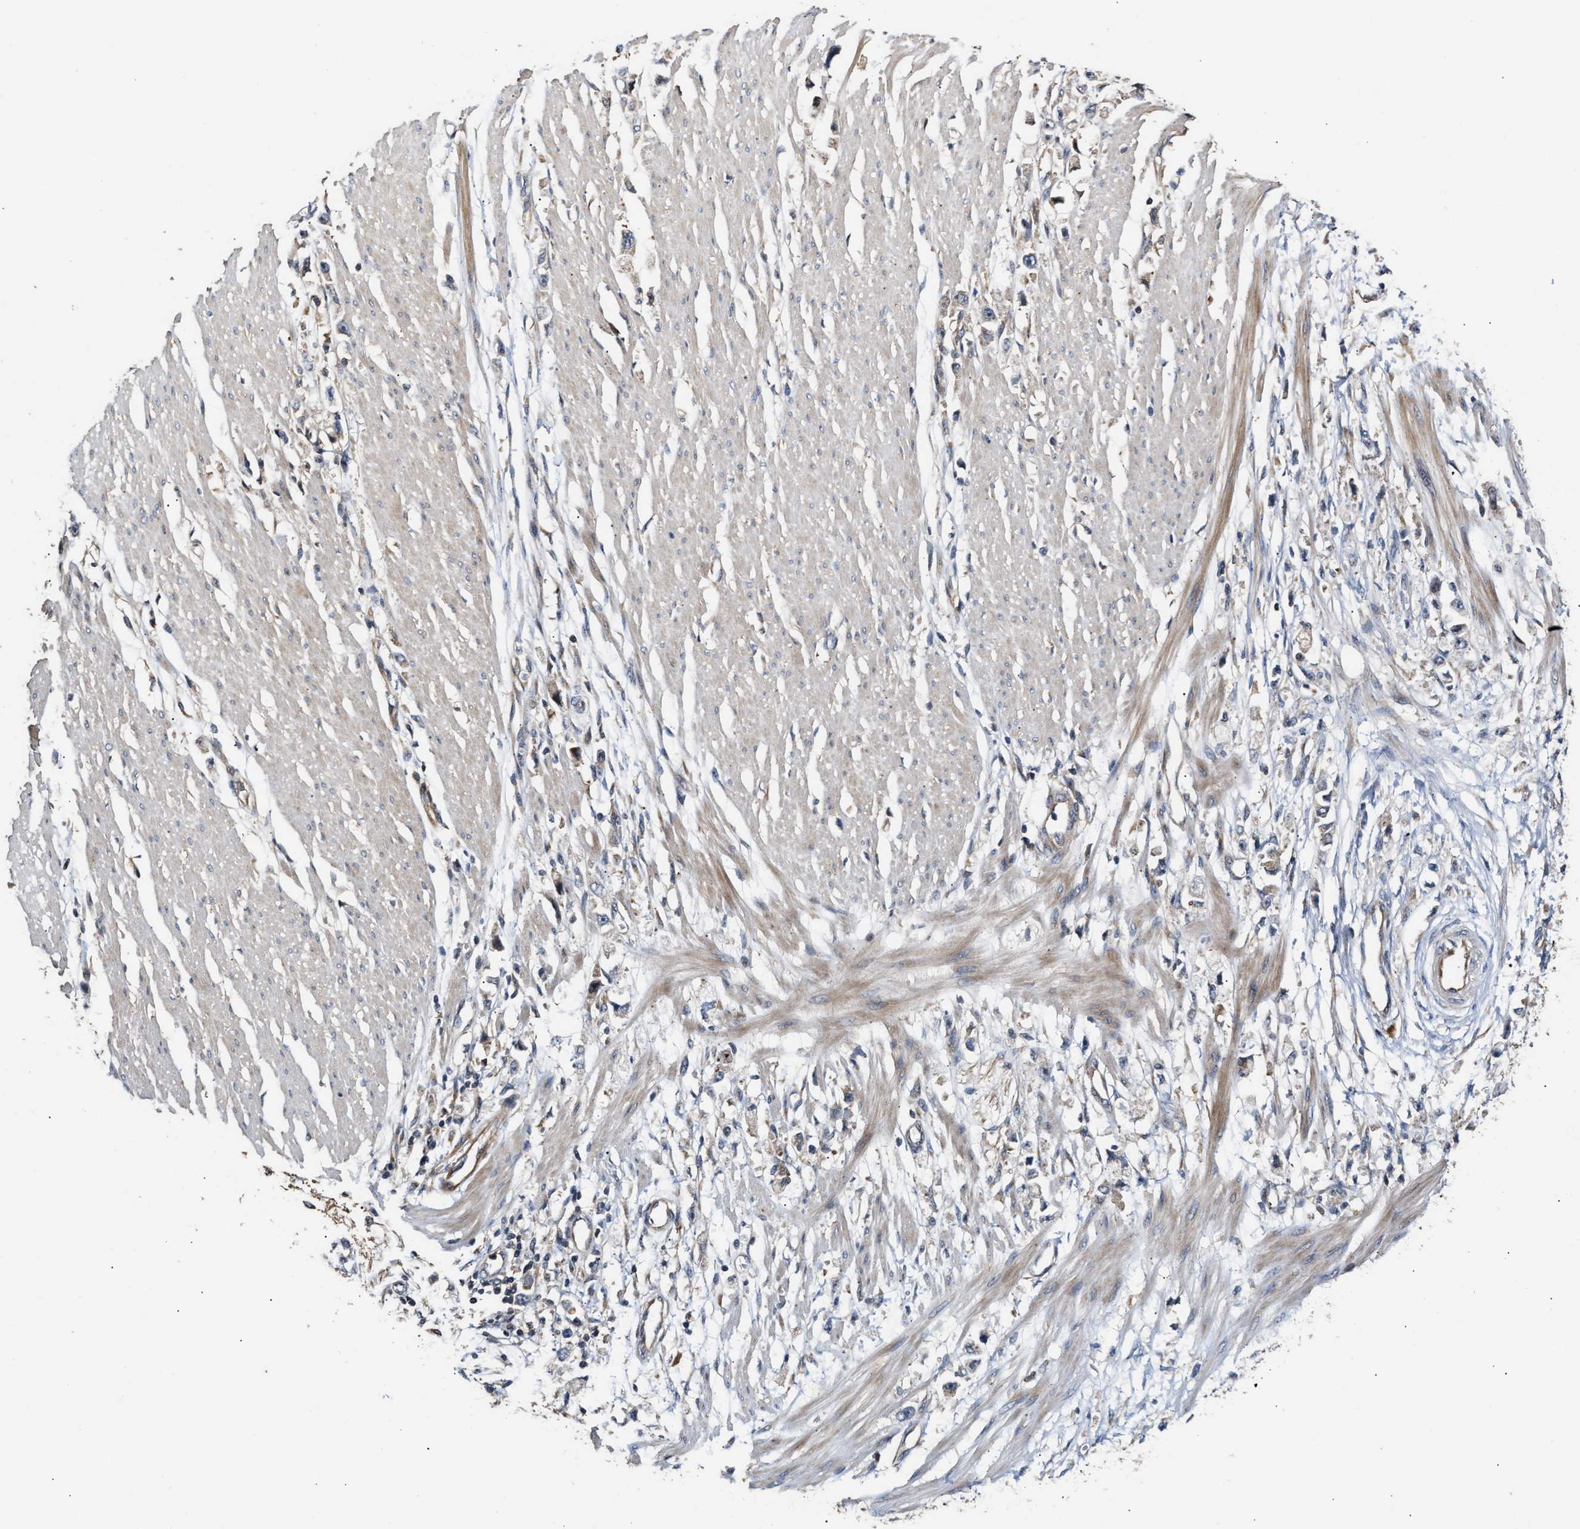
{"staining": {"intensity": "weak", "quantity": "<25%", "location": "cytoplasmic/membranous"}, "tissue": "stomach cancer", "cell_type": "Tumor cells", "image_type": "cancer", "snomed": [{"axis": "morphology", "description": "Adenocarcinoma, NOS"}, {"axis": "topography", "description": "Stomach"}], "caption": "An IHC histopathology image of stomach adenocarcinoma is shown. There is no staining in tumor cells of stomach adenocarcinoma.", "gene": "CLIP2", "patient": {"sex": "female", "age": 59}}